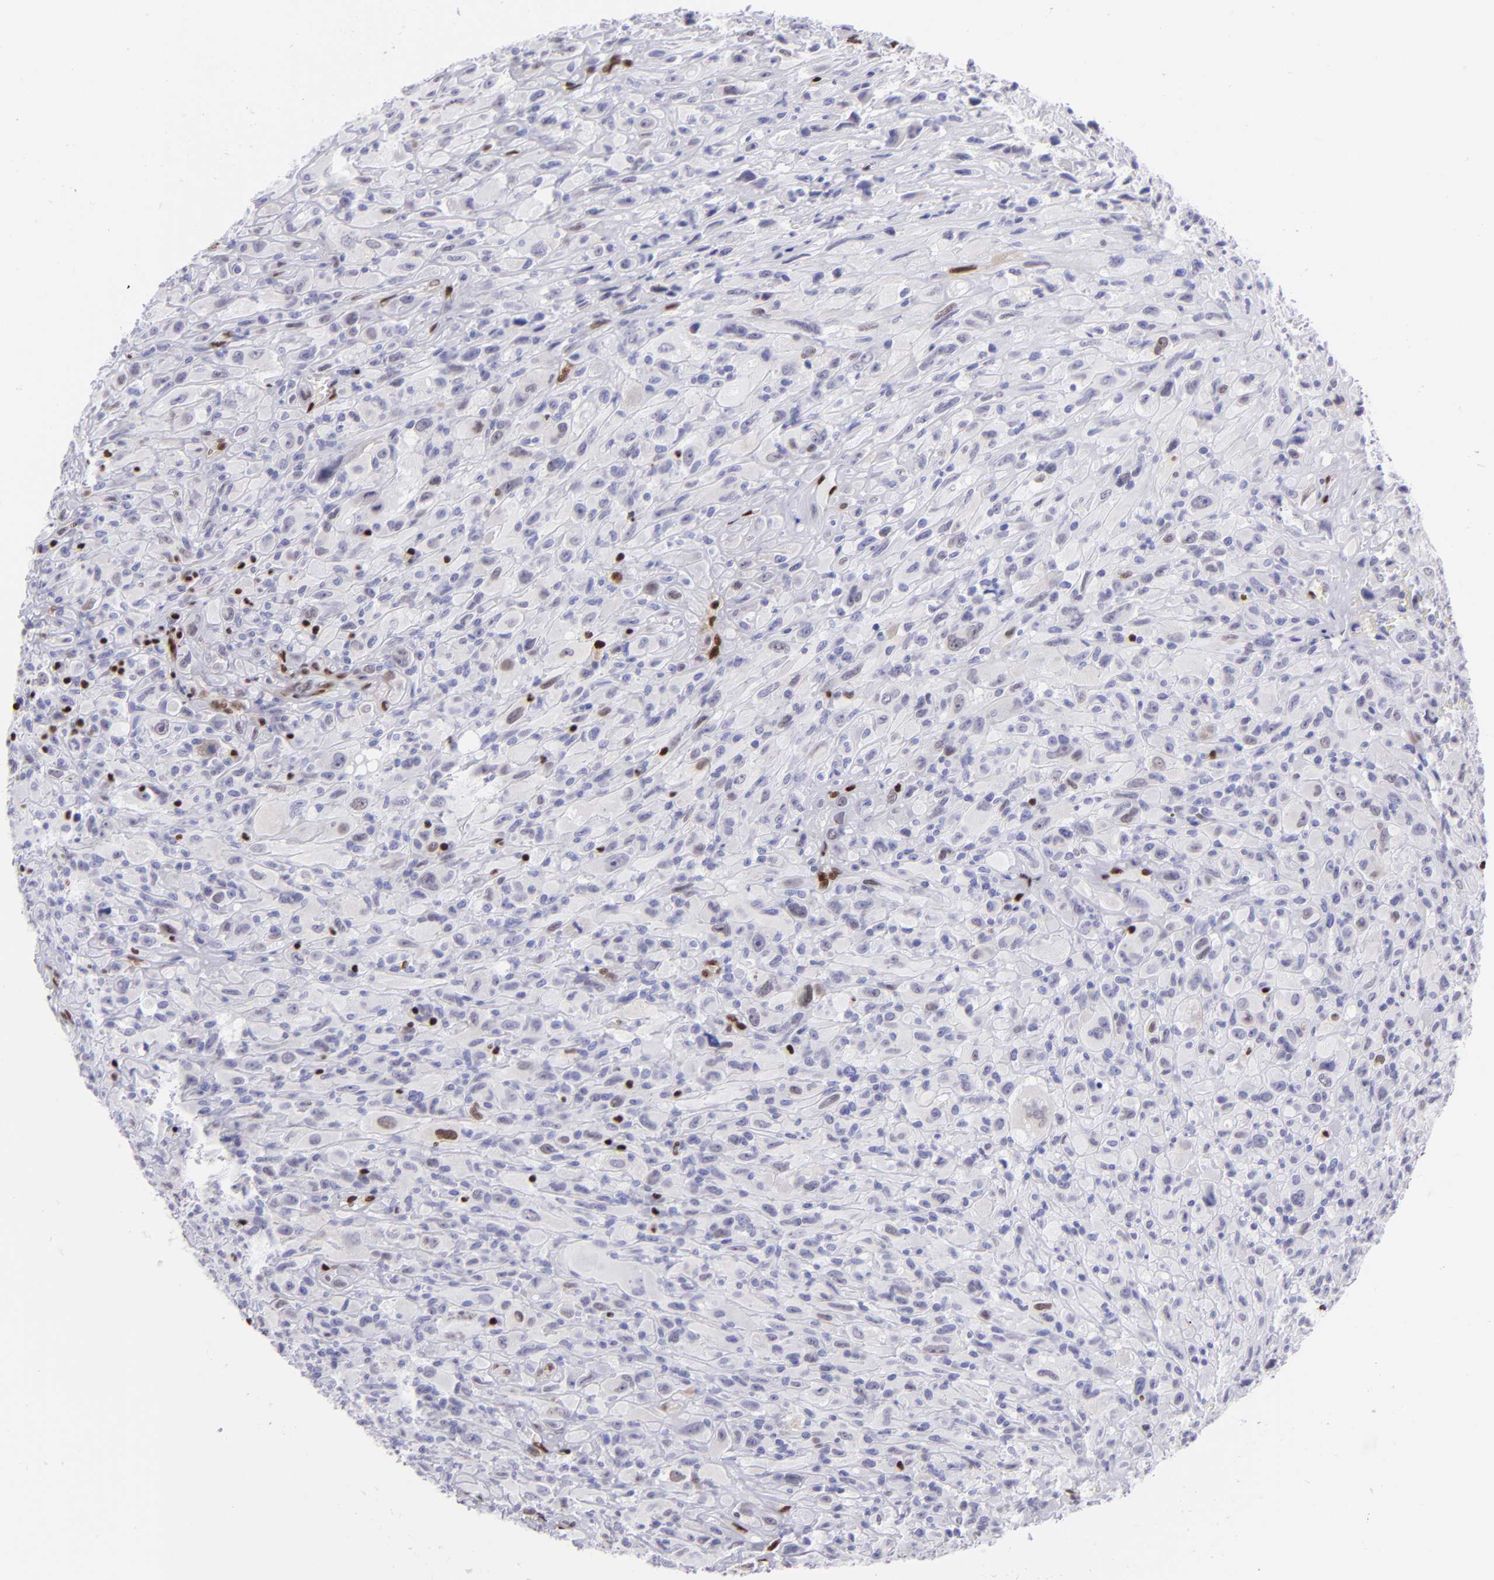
{"staining": {"intensity": "weak", "quantity": "<25%", "location": "nuclear"}, "tissue": "glioma", "cell_type": "Tumor cells", "image_type": "cancer", "snomed": [{"axis": "morphology", "description": "Glioma, malignant, High grade"}, {"axis": "topography", "description": "Brain"}], "caption": "High power microscopy image of an immunohistochemistry histopathology image of malignant high-grade glioma, revealing no significant staining in tumor cells.", "gene": "ETS1", "patient": {"sex": "male", "age": 48}}